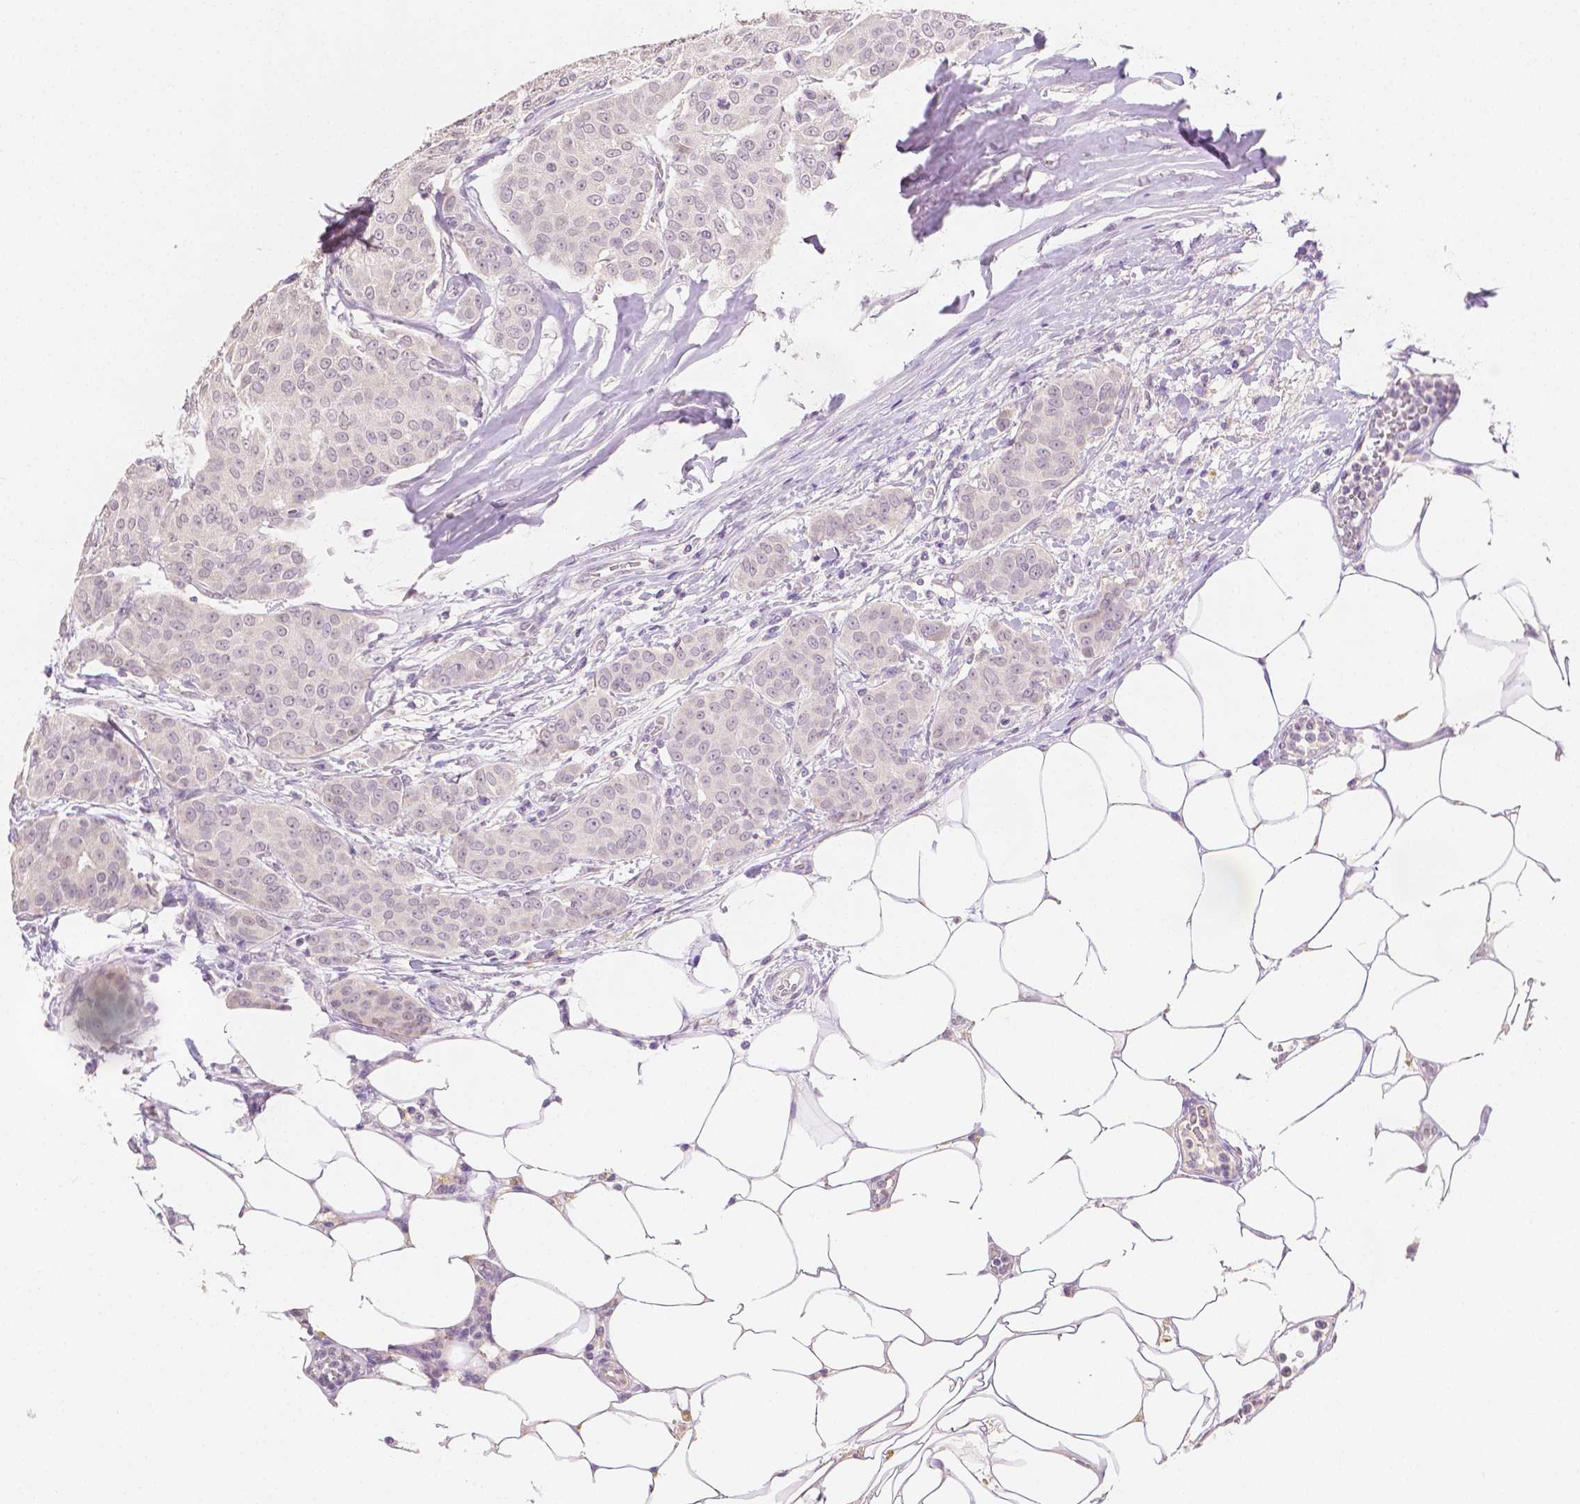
{"staining": {"intensity": "negative", "quantity": "none", "location": "none"}, "tissue": "breast cancer", "cell_type": "Tumor cells", "image_type": "cancer", "snomed": [{"axis": "morphology", "description": "Duct carcinoma"}, {"axis": "topography", "description": "Breast"}], "caption": "Breast cancer stained for a protein using IHC displays no expression tumor cells.", "gene": "TGM1", "patient": {"sex": "female", "age": 91}}